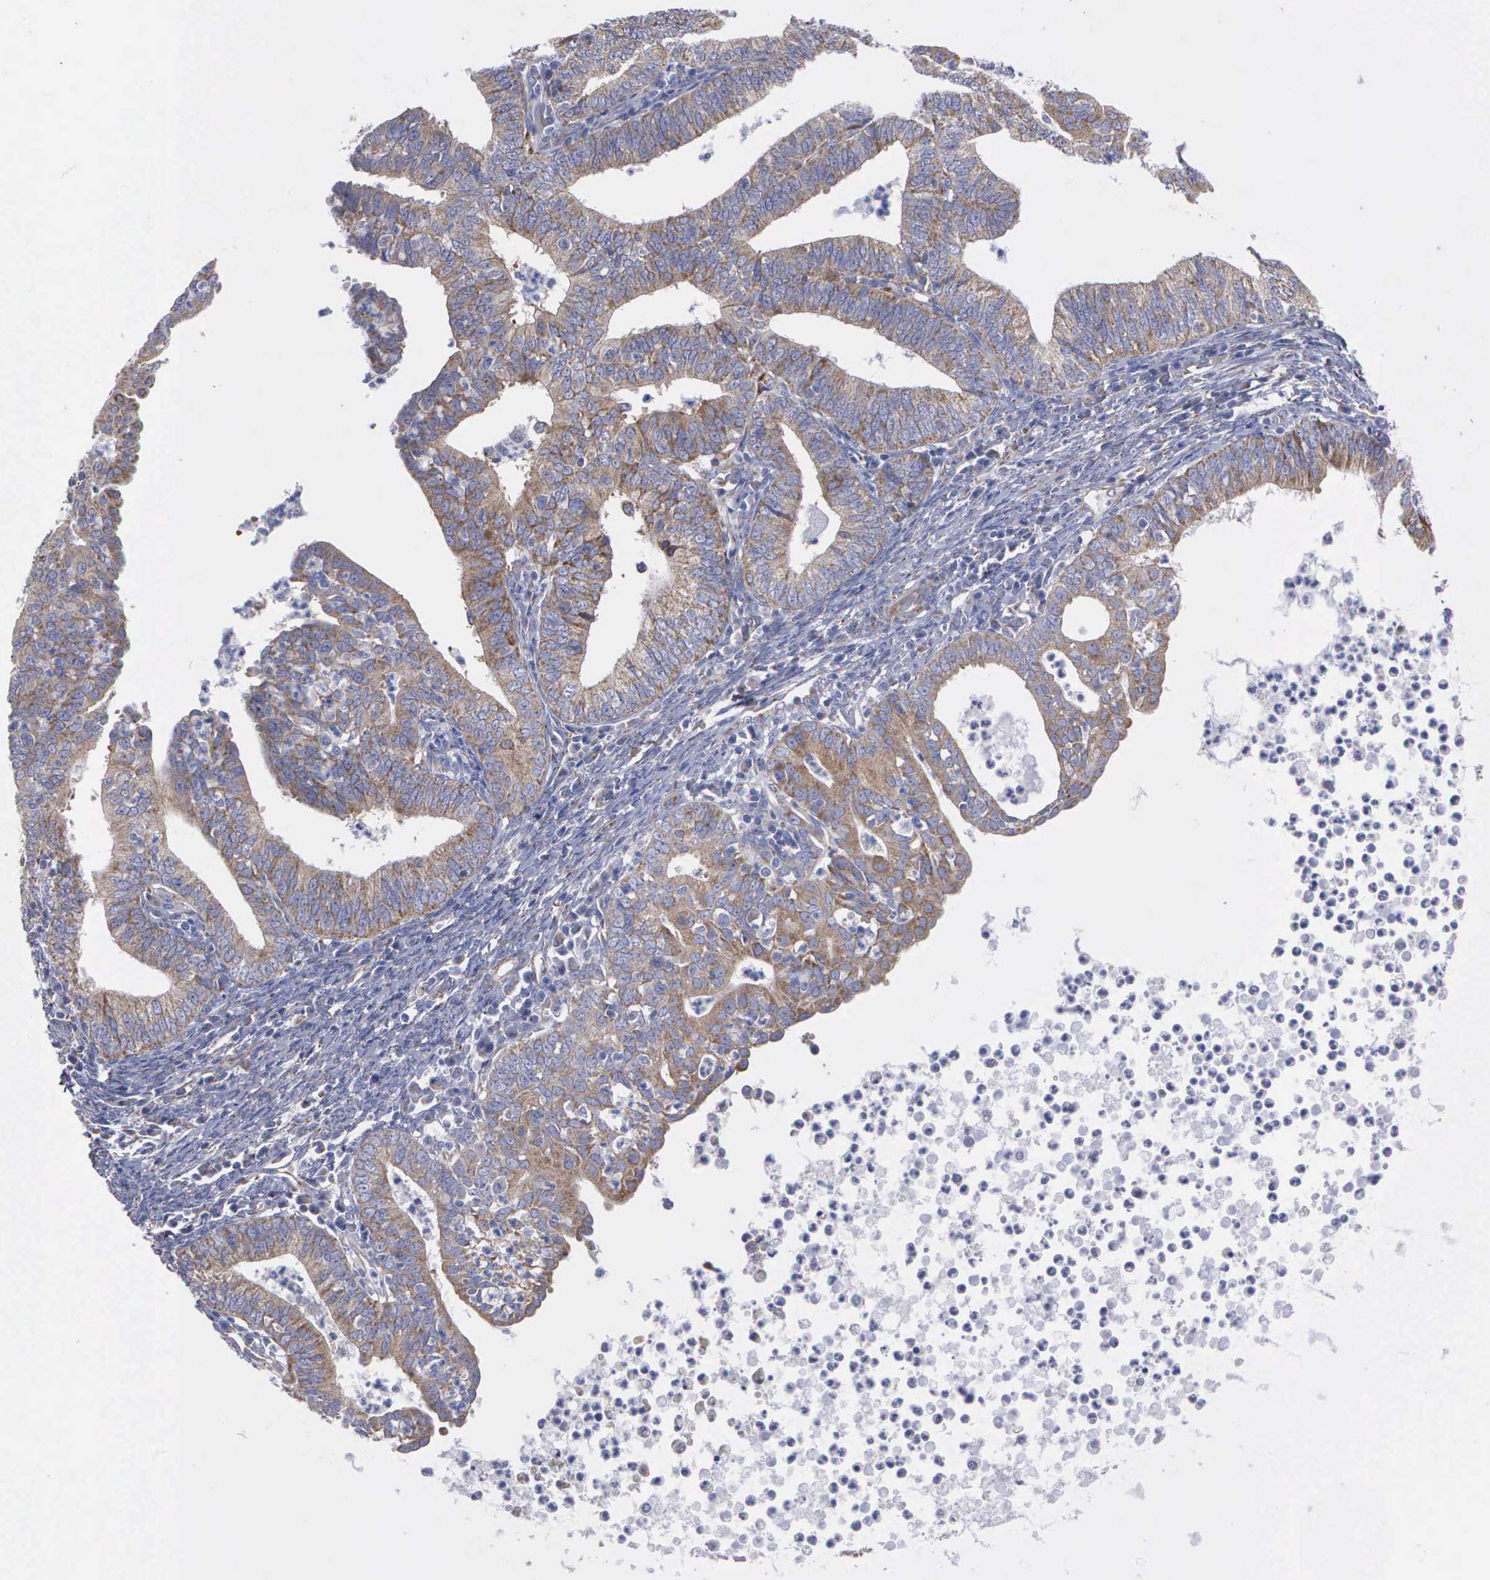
{"staining": {"intensity": "moderate", "quantity": ">75%", "location": "cytoplasmic/membranous"}, "tissue": "endometrial cancer", "cell_type": "Tumor cells", "image_type": "cancer", "snomed": [{"axis": "morphology", "description": "Adenocarcinoma, NOS"}, {"axis": "topography", "description": "Endometrium"}], "caption": "This micrograph demonstrates endometrial cancer (adenocarcinoma) stained with IHC to label a protein in brown. The cytoplasmic/membranous of tumor cells show moderate positivity for the protein. Nuclei are counter-stained blue.", "gene": "APOOL", "patient": {"sex": "female", "age": 66}}